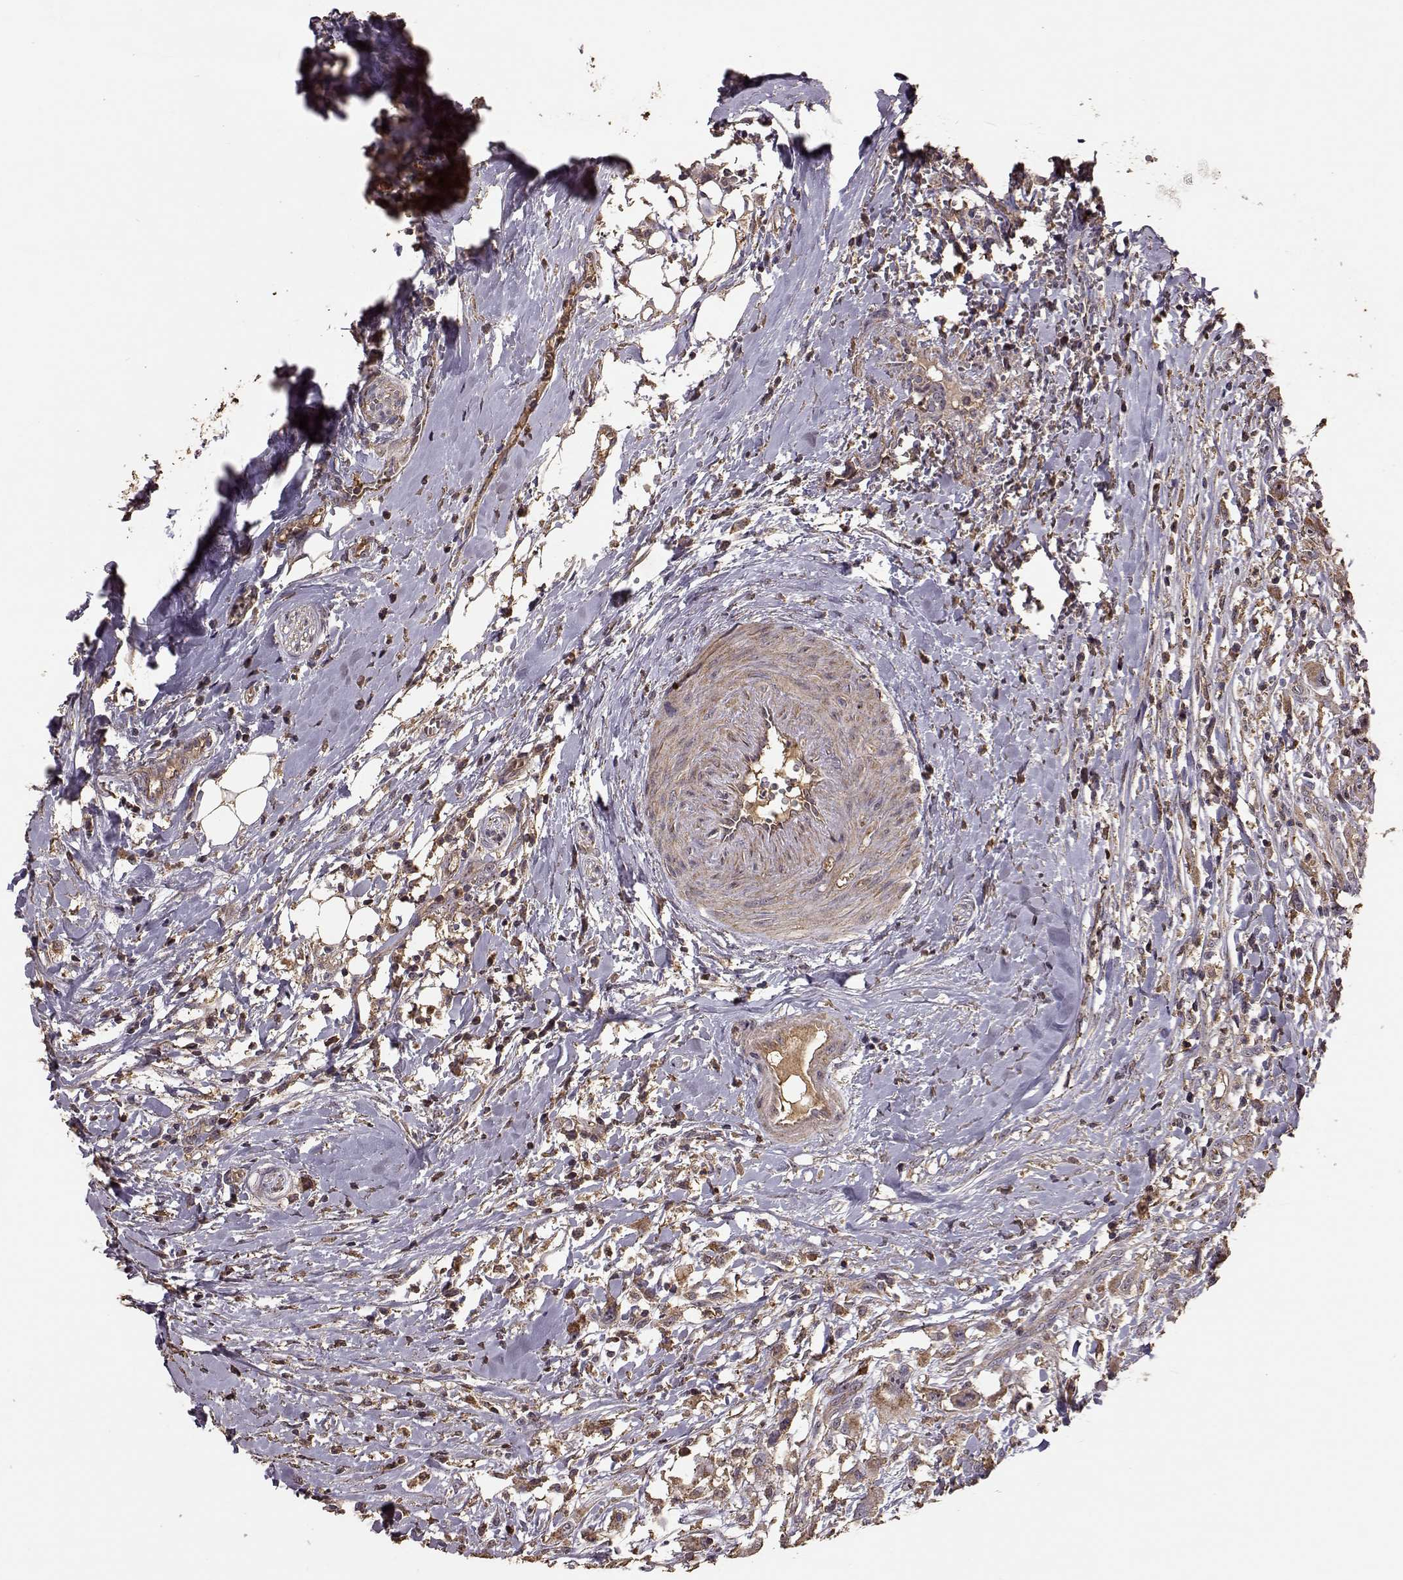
{"staining": {"intensity": "moderate", "quantity": "25%-75%", "location": "cytoplasmic/membranous"}, "tissue": "head and neck cancer", "cell_type": "Tumor cells", "image_type": "cancer", "snomed": [{"axis": "morphology", "description": "Squamous cell carcinoma, NOS"}, {"axis": "morphology", "description": "Squamous cell carcinoma, metastatic, NOS"}, {"axis": "topography", "description": "Oral tissue"}, {"axis": "topography", "description": "Head-Neck"}], "caption": "A medium amount of moderate cytoplasmic/membranous positivity is seen in approximately 25%-75% of tumor cells in head and neck squamous cell carcinoma tissue.", "gene": "PTGES2", "patient": {"sex": "female", "age": 85}}